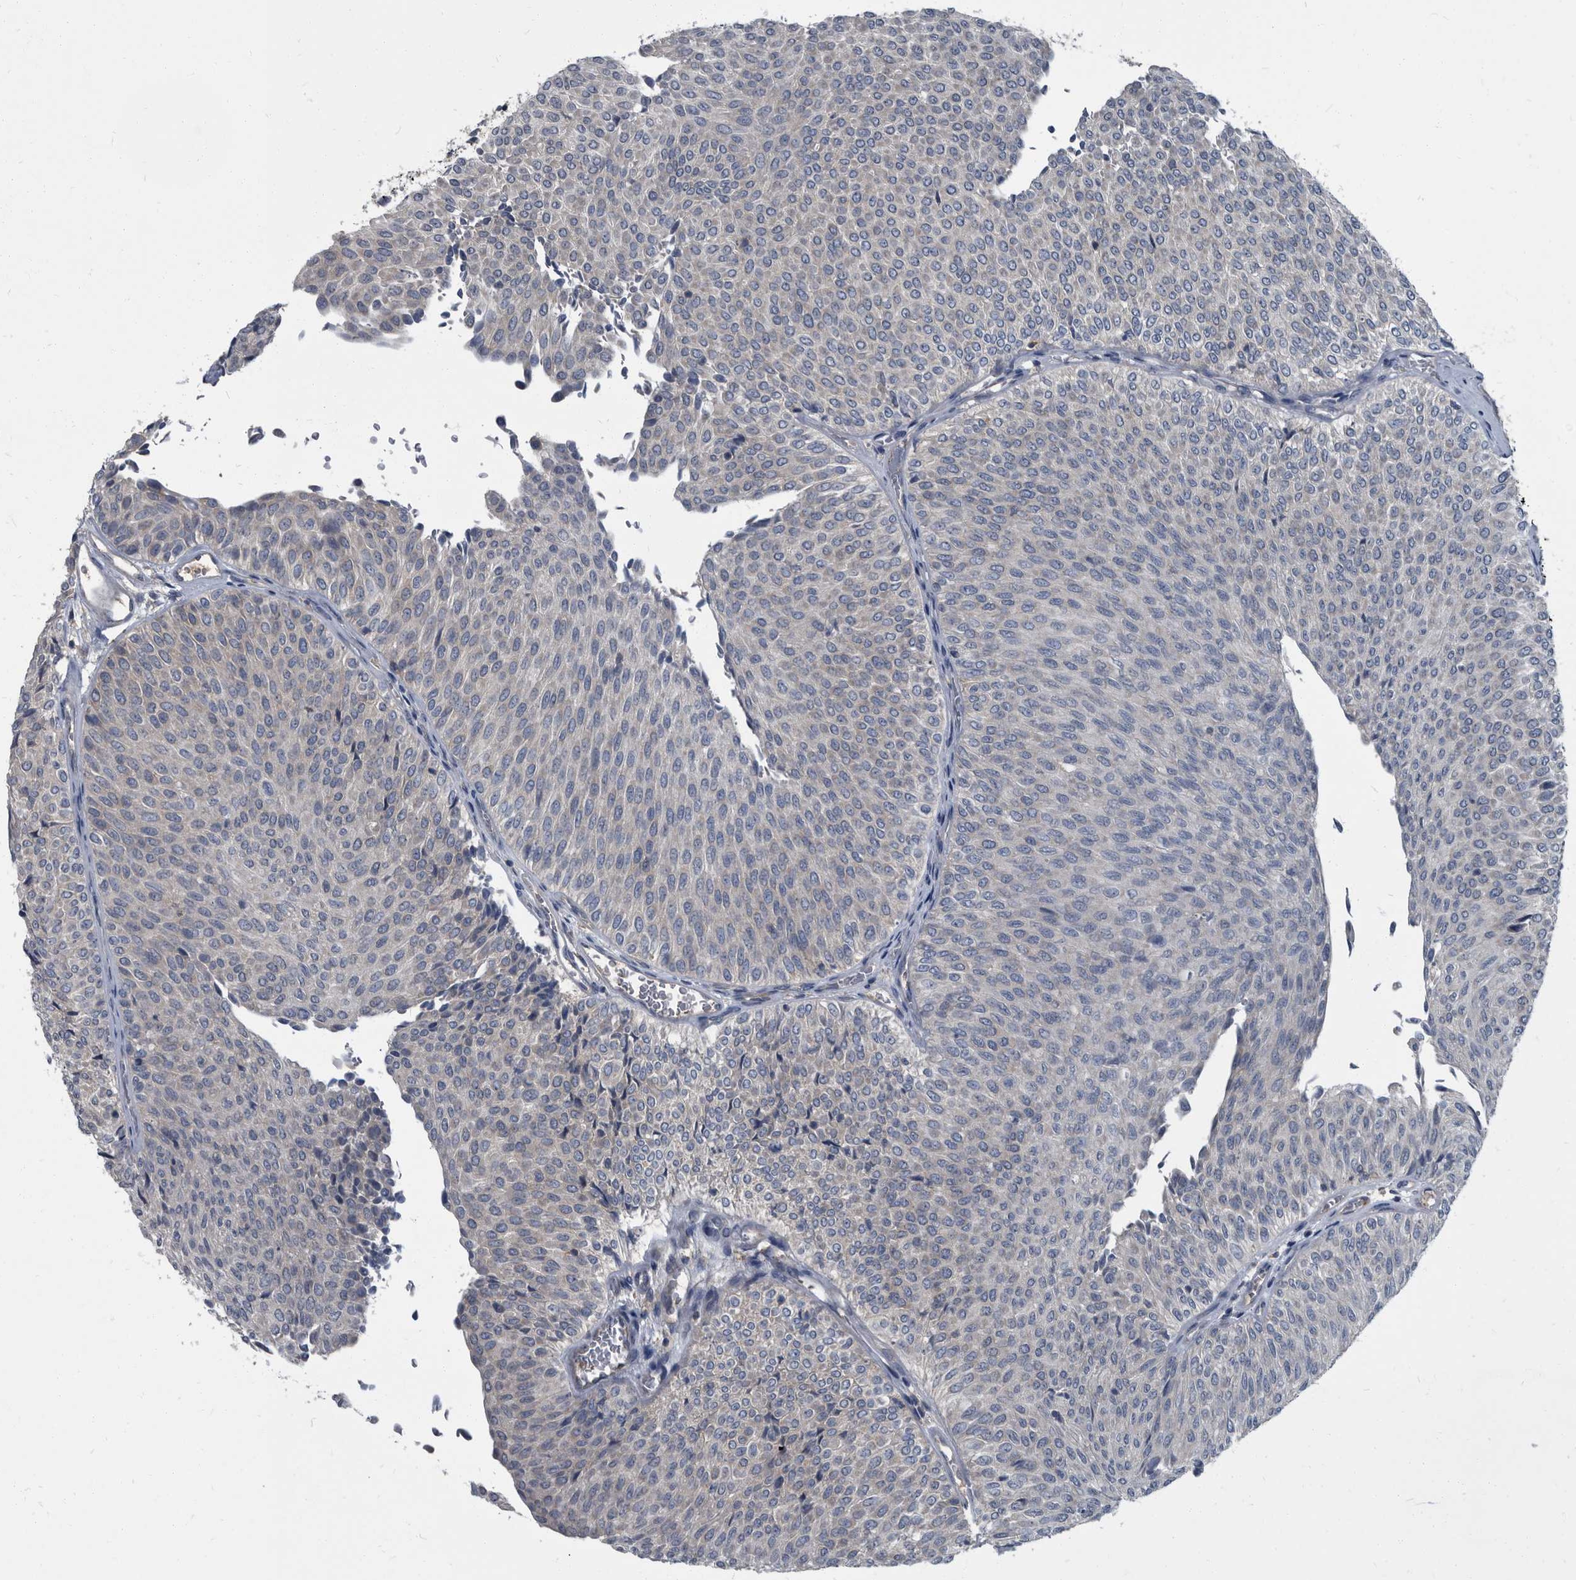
{"staining": {"intensity": "negative", "quantity": "none", "location": "none"}, "tissue": "urothelial cancer", "cell_type": "Tumor cells", "image_type": "cancer", "snomed": [{"axis": "morphology", "description": "Urothelial carcinoma, Low grade"}, {"axis": "topography", "description": "Urinary bladder"}], "caption": "The histopathology image shows no staining of tumor cells in urothelial carcinoma (low-grade). (Stains: DAB (3,3'-diaminobenzidine) immunohistochemistry with hematoxylin counter stain, Microscopy: brightfield microscopy at high magnification).", "gene": "CDV3", "patient": {"sex": "male", "age": 78}}